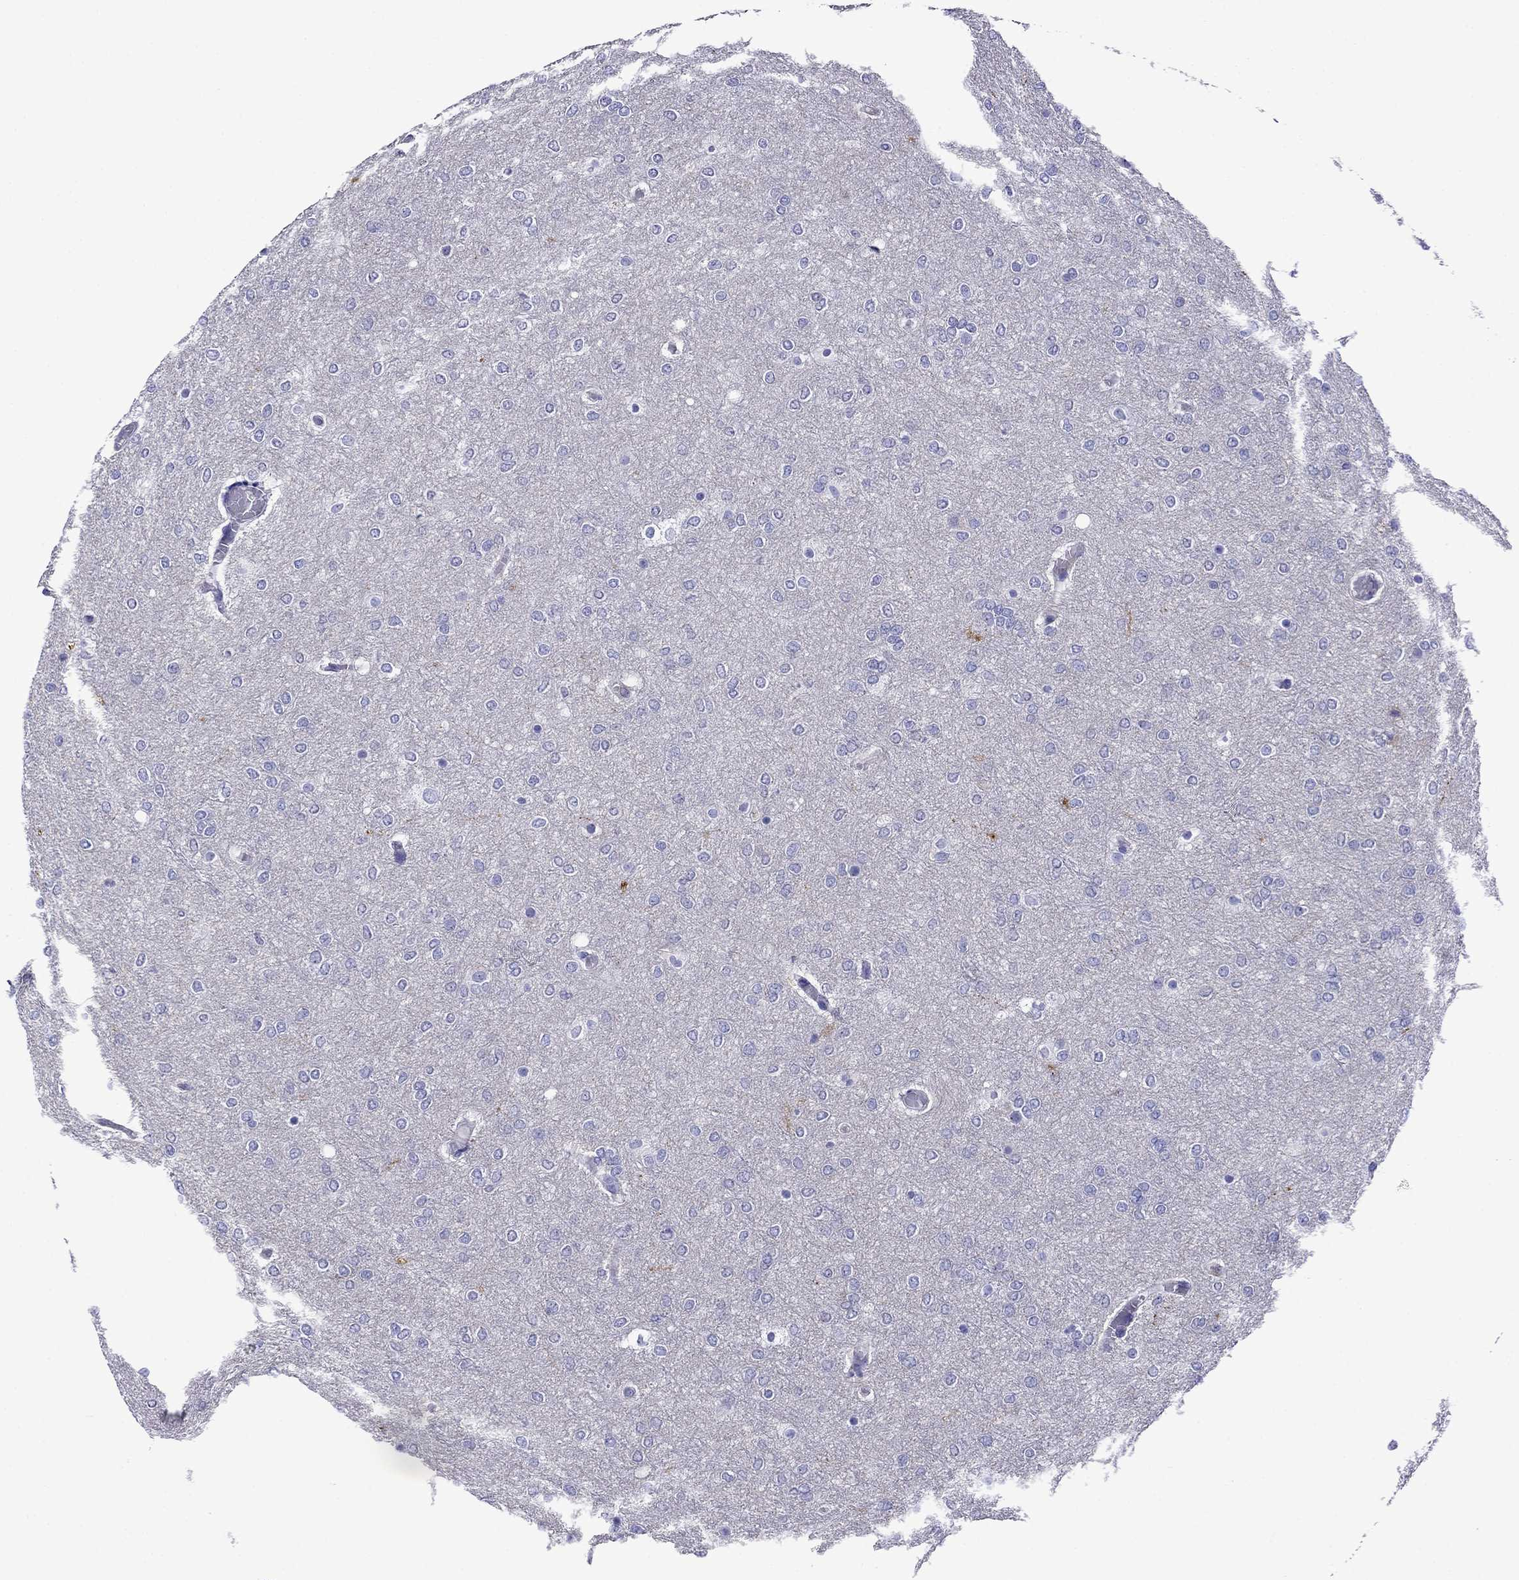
{"staining": {"intensity": "negative", "quantity": "none", "location": "none"}, "tissue": "glioma", "cell_type": "Tumor cells", "image_type": "cancer", "snomed": [{"axis": "morphology", "description": "Glioma, malignant, High grade"}, {"axis": "topography", "description": "Brain"}], "caption": "This histopathology image is of glioma stained with IHC to label a protein in brown with the nuclei are counter-stained blue. There is no expression in tumor cells. The staining is performed using DAB brown chromogen with nuclei counter-stained in using hematoxylin.", "gene": "SCG2", "patient": {"sex": "female", "age": 61}}